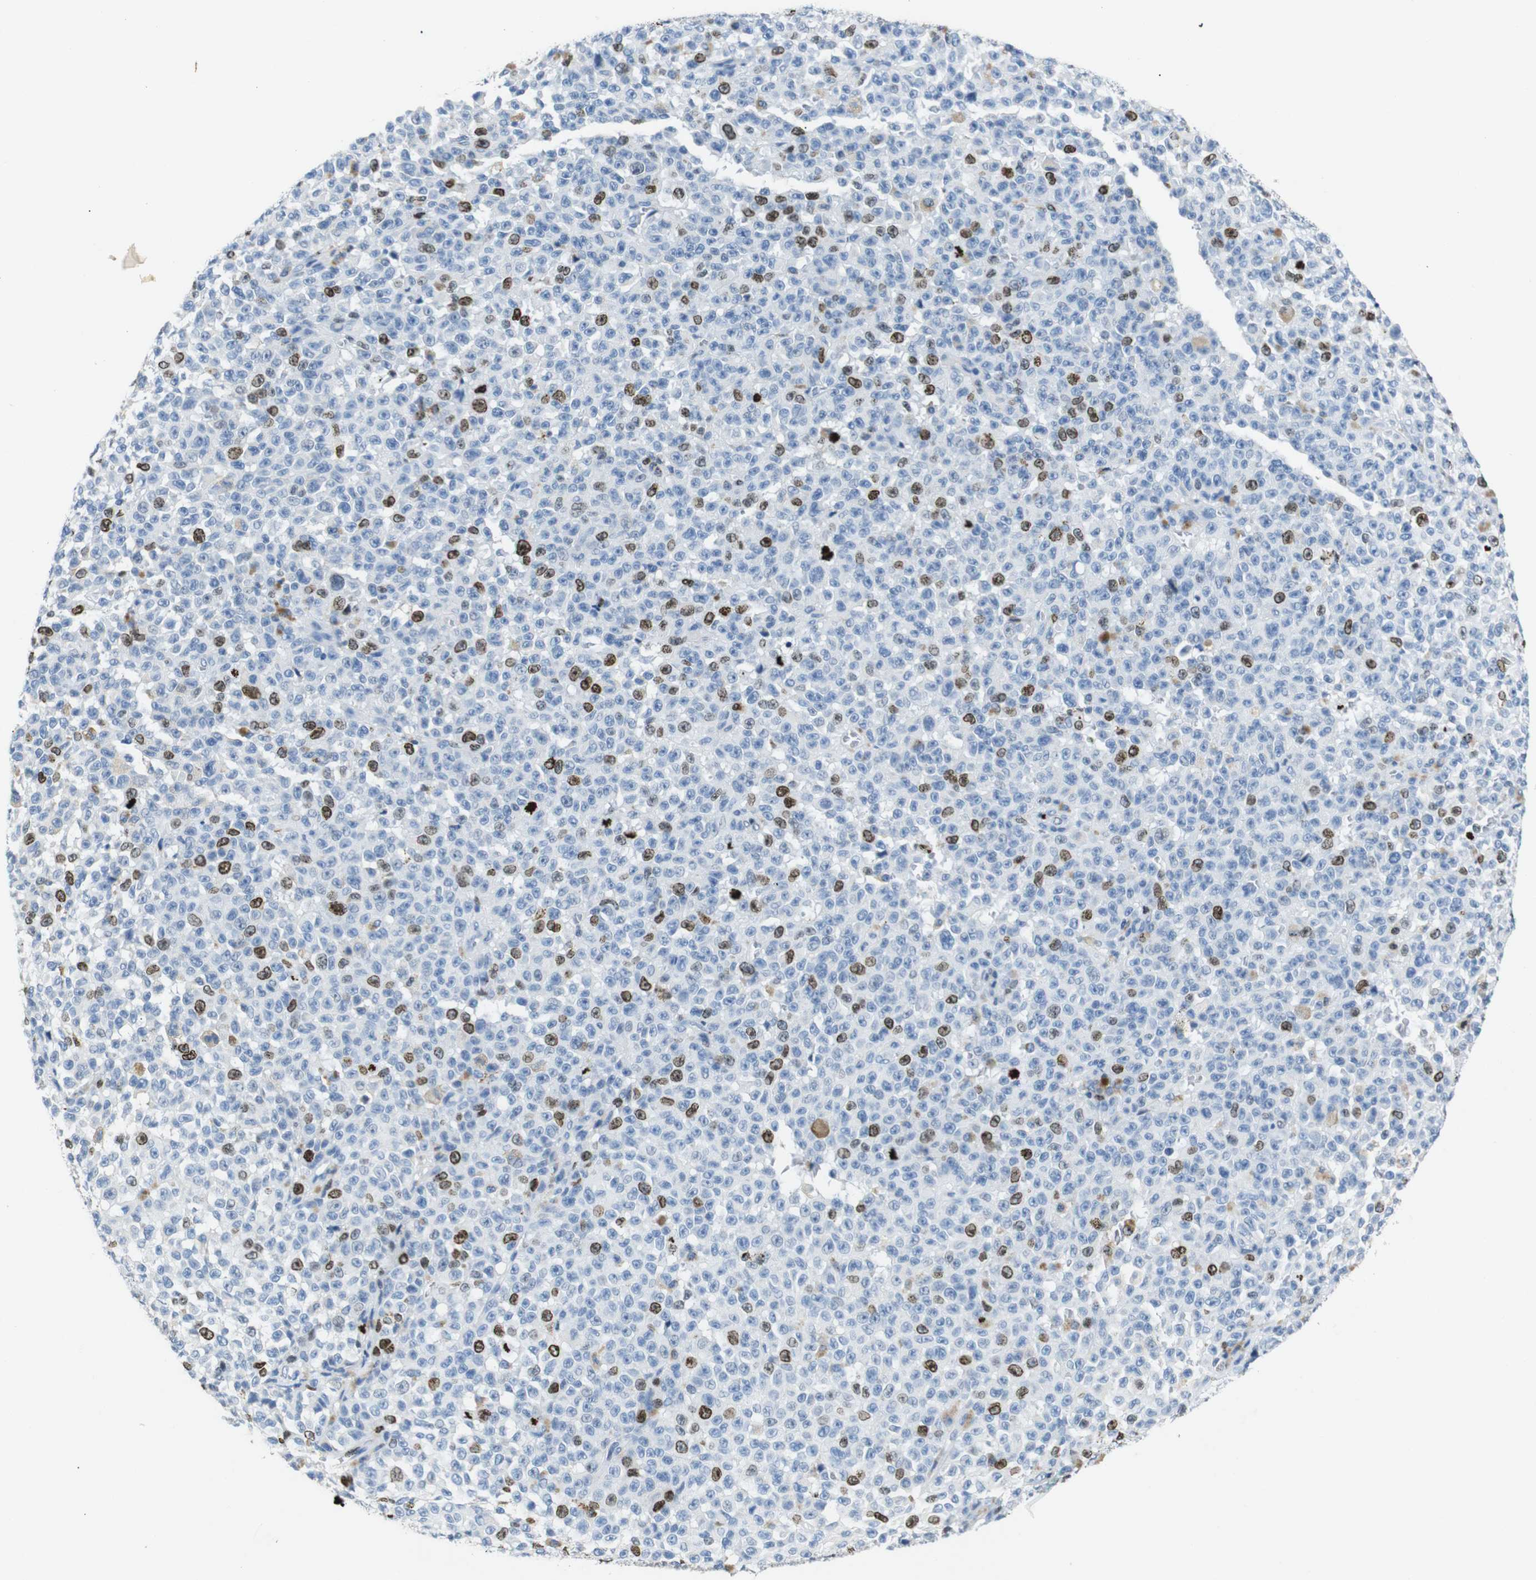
{"staining": {"intensity": "strong", "quantity": "<25%", "location": "nuclear"}, "tissue": "melanoma", "cell_type": "Tumor cells", "image_type": "cancer", "snomed": [{"axis": "morphology", "description": "Malignant melanoma, NOS"}, {"axis": "topography", "description": "Skin"}], "caption": "Human malignant melanoma stained with a protein marker exhibits strong staining in tumor cells.", "gene": "INCENP", "patient": {"sex": "female", "age": 82}}